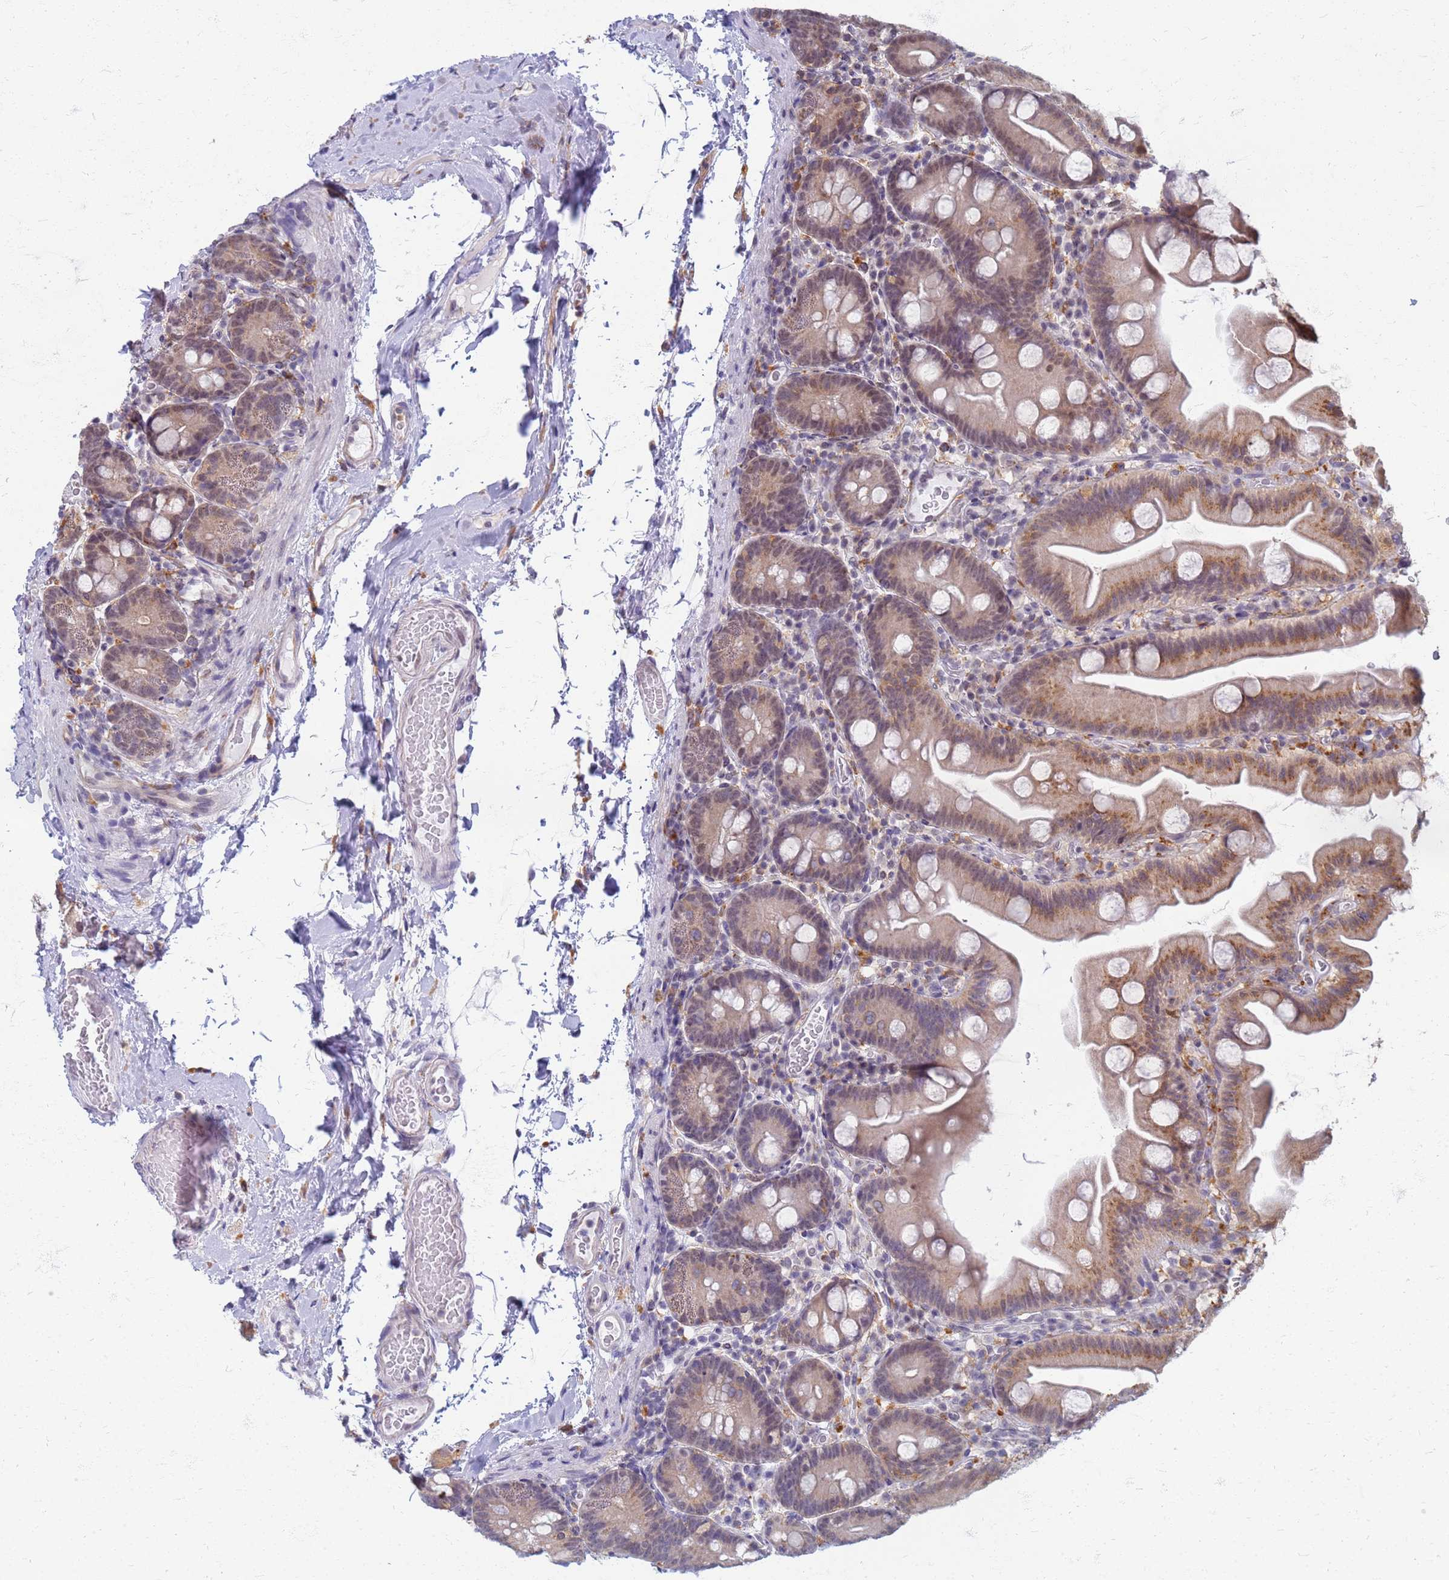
{"staining": {"intensity": "moderate", "quantity": "25%-75%", "location": "cytoplasmic/membranous"}, "tissue": "small intestine", "cell_type": "Glandular cells", "image_type": "normal", "snomed": [{"axis": "morphology", "description": "Normal tissue, NOS"}, {"axis": "topography", "description": "Small intestine"}], "caption": "A brown stain labels moderate cytoplasmic/membranous positivity of a protein in glandular cells of unremarkable small intestine.", "gene": "ATP6V1E1", "patient": {"sex": "female", "age": 68}}